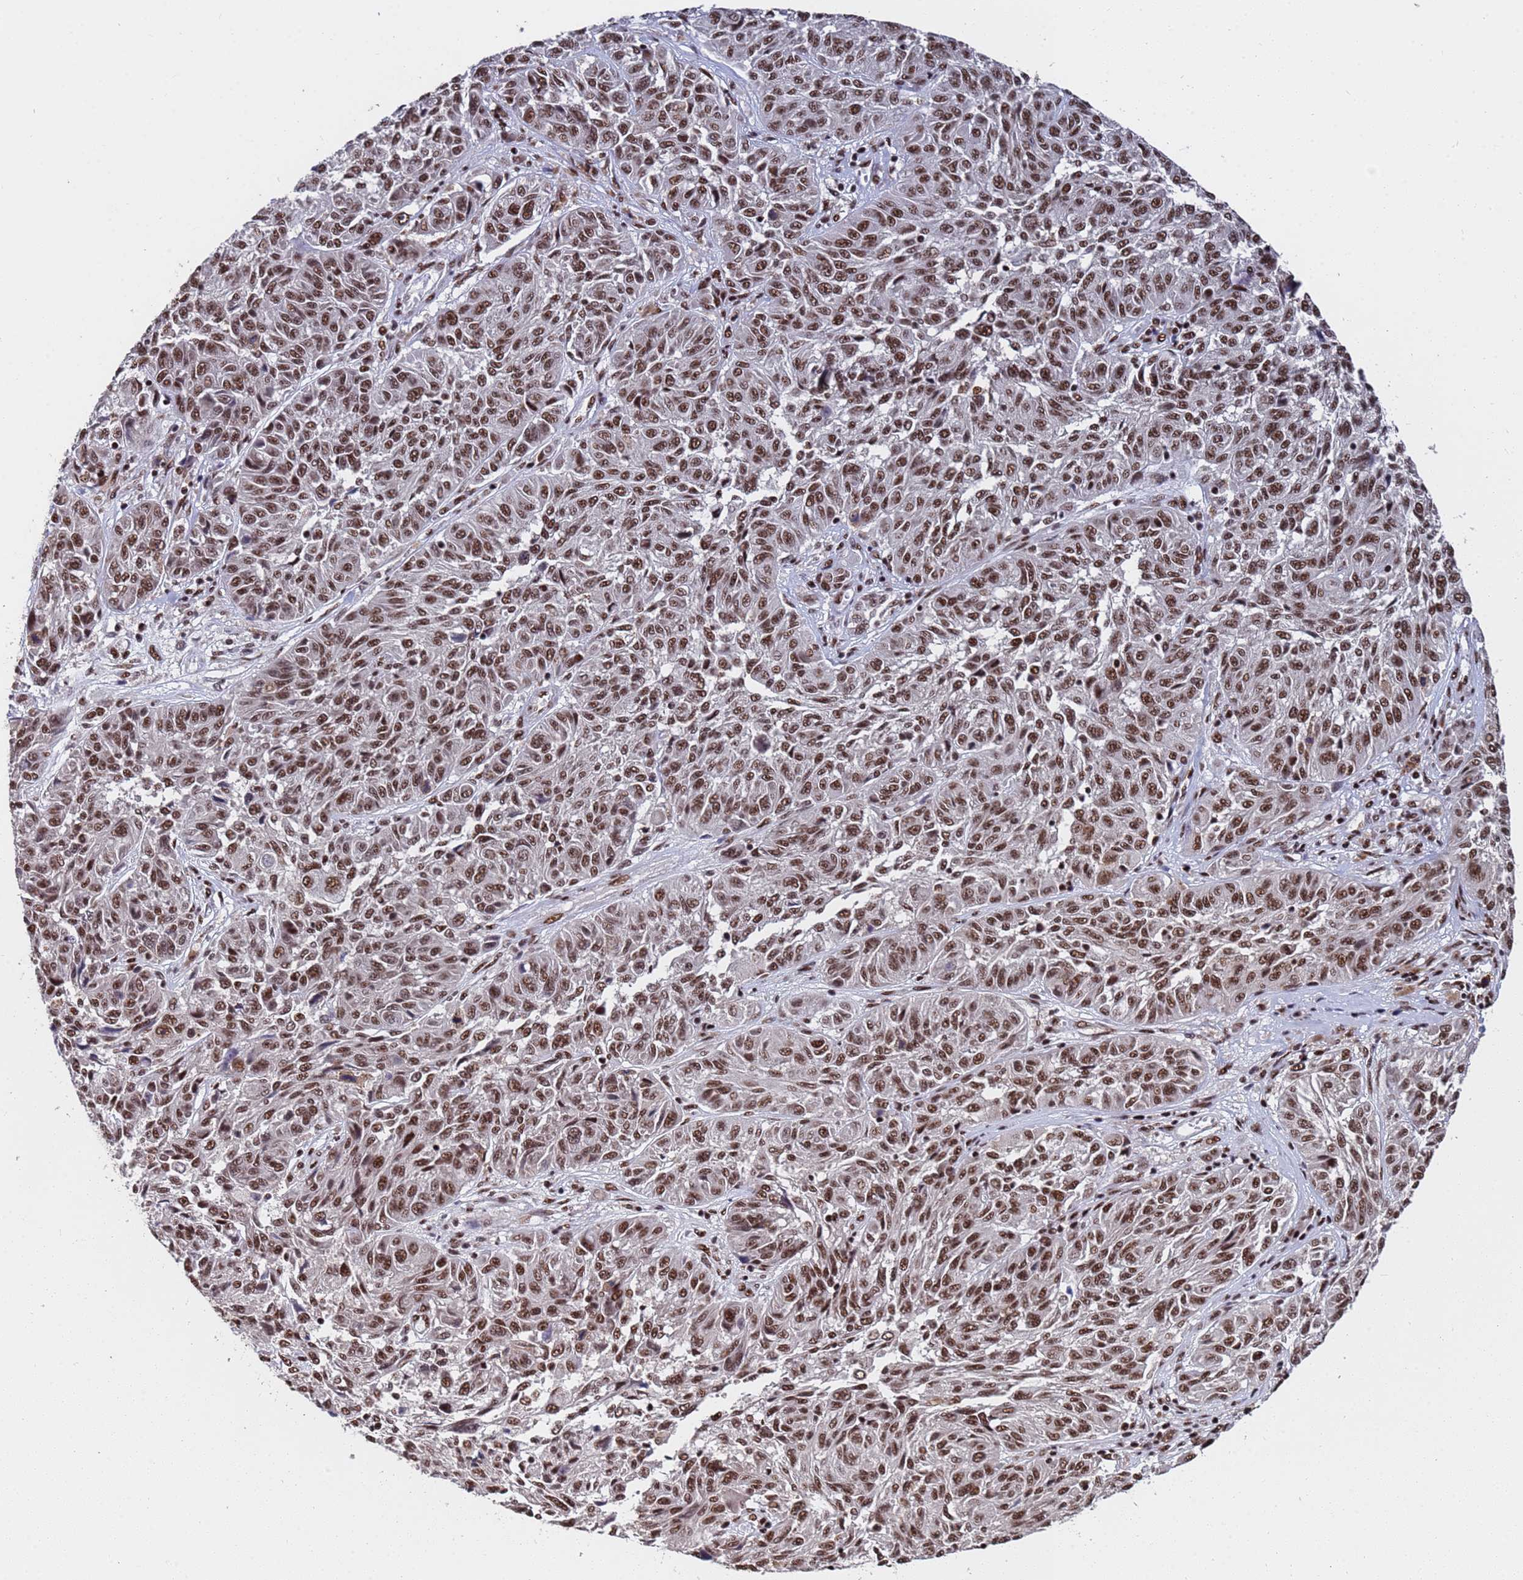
{"staining": {"intensity": "moderate", "quantity": ">75%", "location": "nuclear"}, "tissue": "melanoma", "cell_type": "Tumor cells", "image_type": "cancer", "snomed": [{"axis": "morphology", "description": "Malignant melanoma, NOS"}, {"axis": "topography", "description": "Skin"}], "caption": "The image demonstrates staining of malignant melanoma, revealing moderate nuclear protein expression (brown color) within tumor cells.", "gene": "SF3B2", "patient": {"sex": "male", "age": 53}}